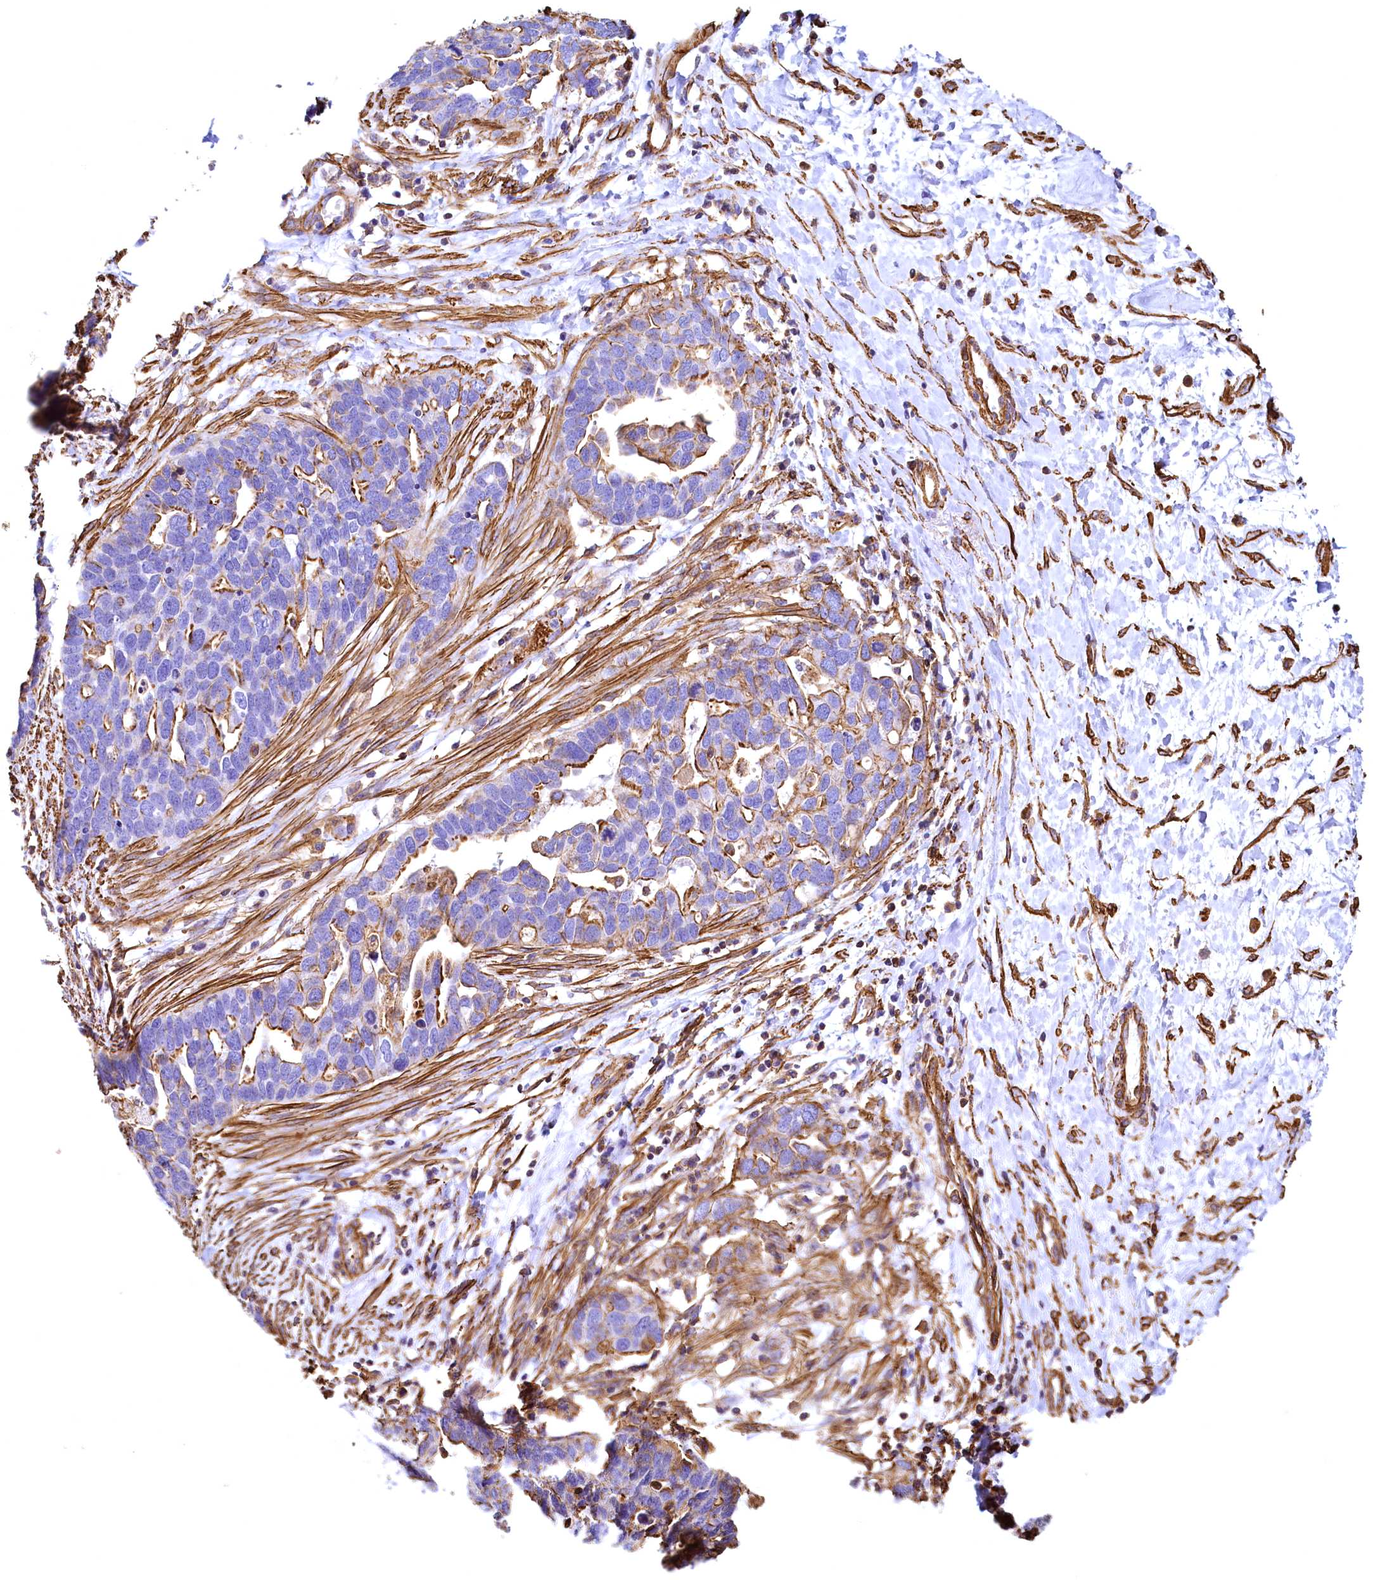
{"staining": {"intensity": "strong", "quantity": "25%-75%", "location": "cytoplasmic/membranous"}, "tissue": "ovarian cancer", "cell_type": "Tumor cells", "image_type": "cancer", "snomed": [{"axis": "morphology", "description": "Cystadenocarcinoma, serous, NOS"}, {"axis": "topography", "description": "Ovary"}], "caption": "DAB immunohistochemical staining of human ovarian serous cystadenocarcinoma displays strong cytoplasmic/membranous protein staining in approximately 25%-75% of tumor cells.", "gene": "THBS1", "patient": {"sex": "female", "age": 54}}